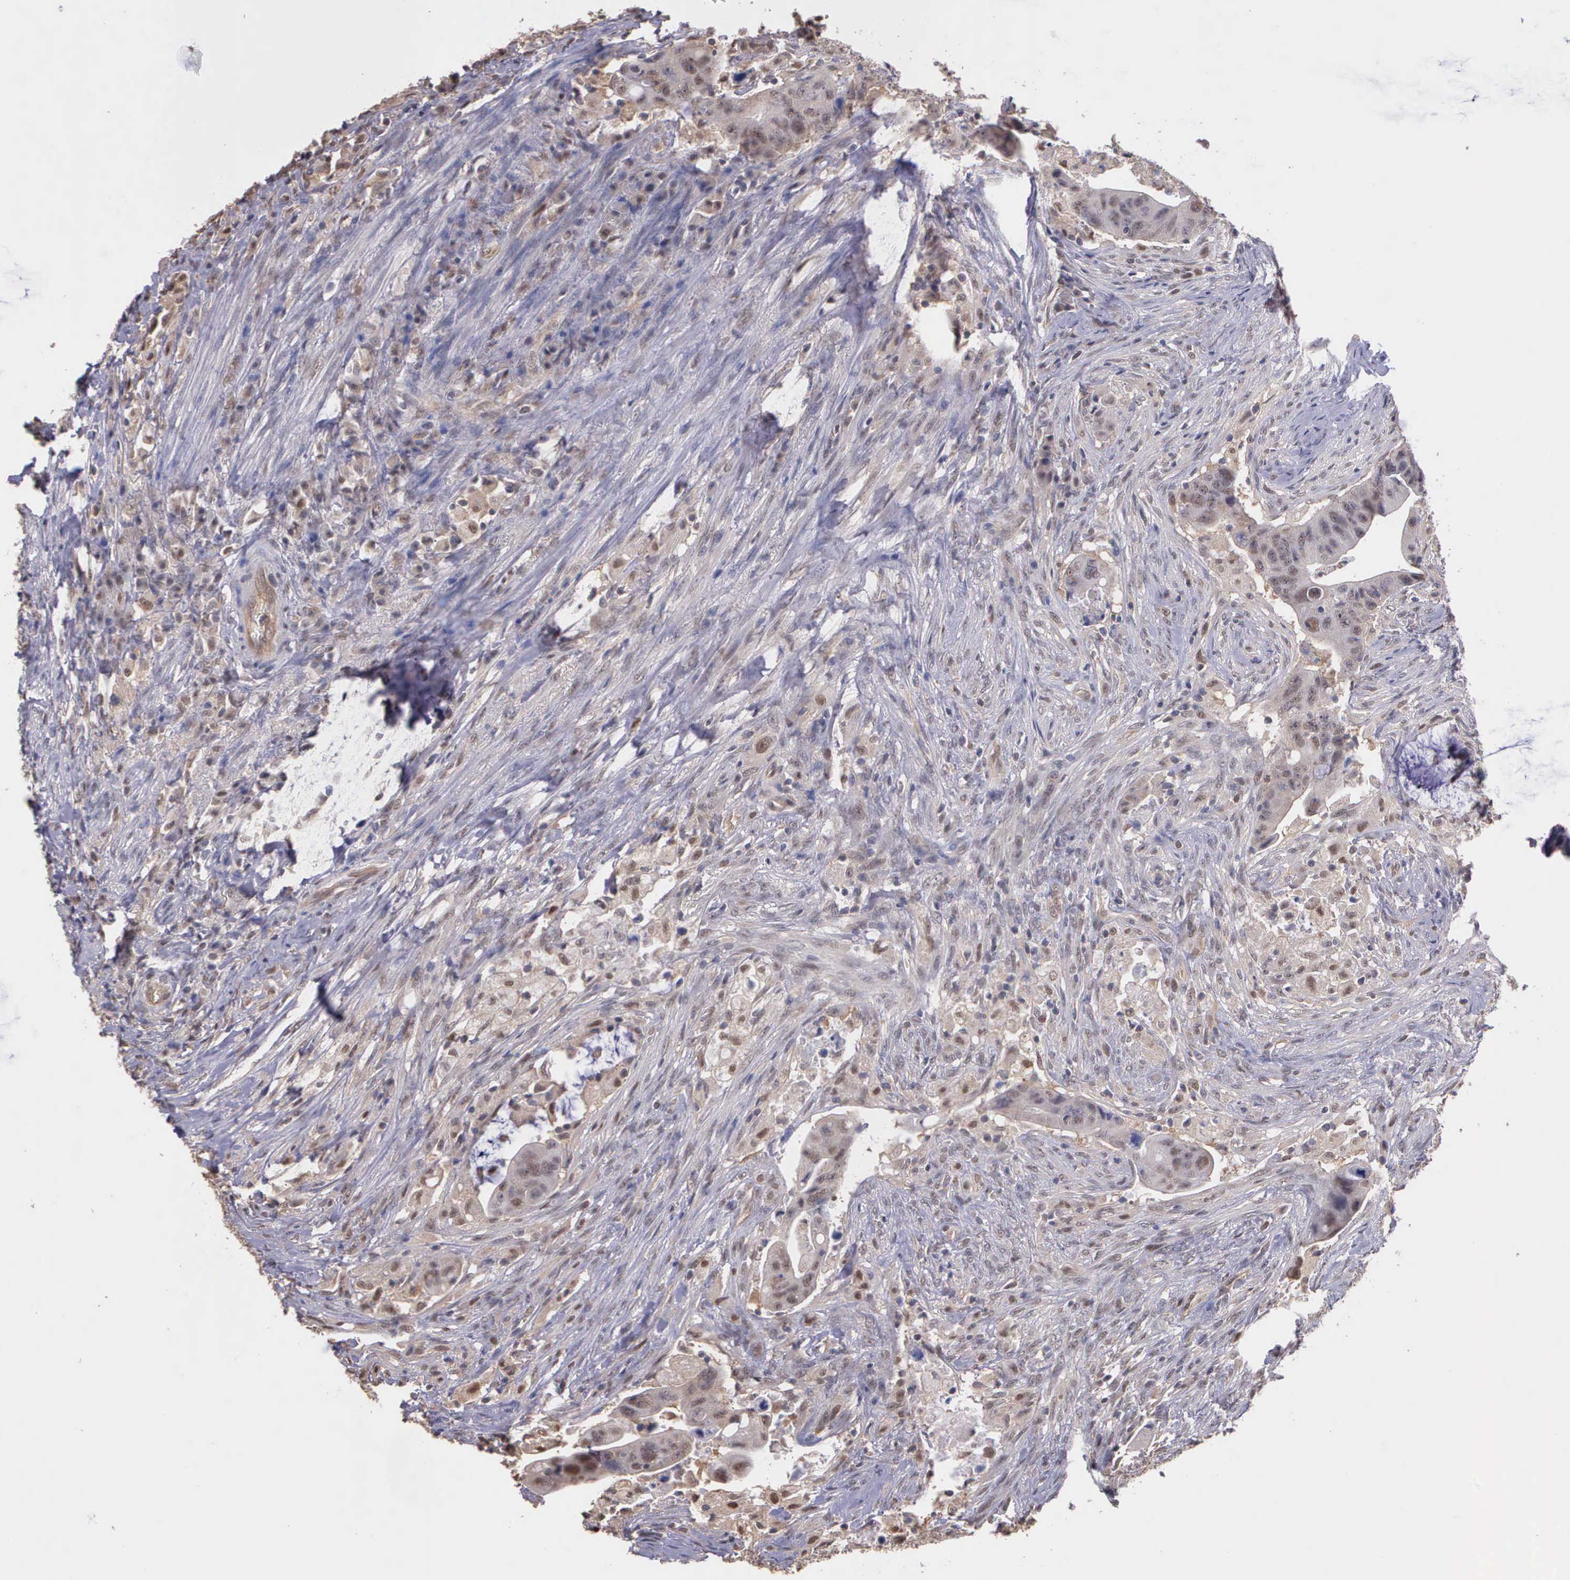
{"staining": {"intensity": "weak", "quantity": "25%-75%", "location": "cytoplasmic/membranous"}, "tissue": "colorectal cancer", "cell_type": "Tumor cells", "image_type": "cancer", "snomed": [{"axis": "morphology", "description": "Adenocarcinoma, NOS"}, {"axis": "topography", "description": "Rectum"}], "caption": "Tumor cells display low levels of weak cytoplasmic/membranous positivity in about 25%-75% of cells in human colorectal cancer (adenocarcinoma). The staining is performed using DAB (3,3'-diaminobenzidine) brown chromogen to label protein expression. The nuclei are counter-stained blue using hematoxylin.", "gene": "PSMC1", "patient": {"sex": "female", "age": 71}}